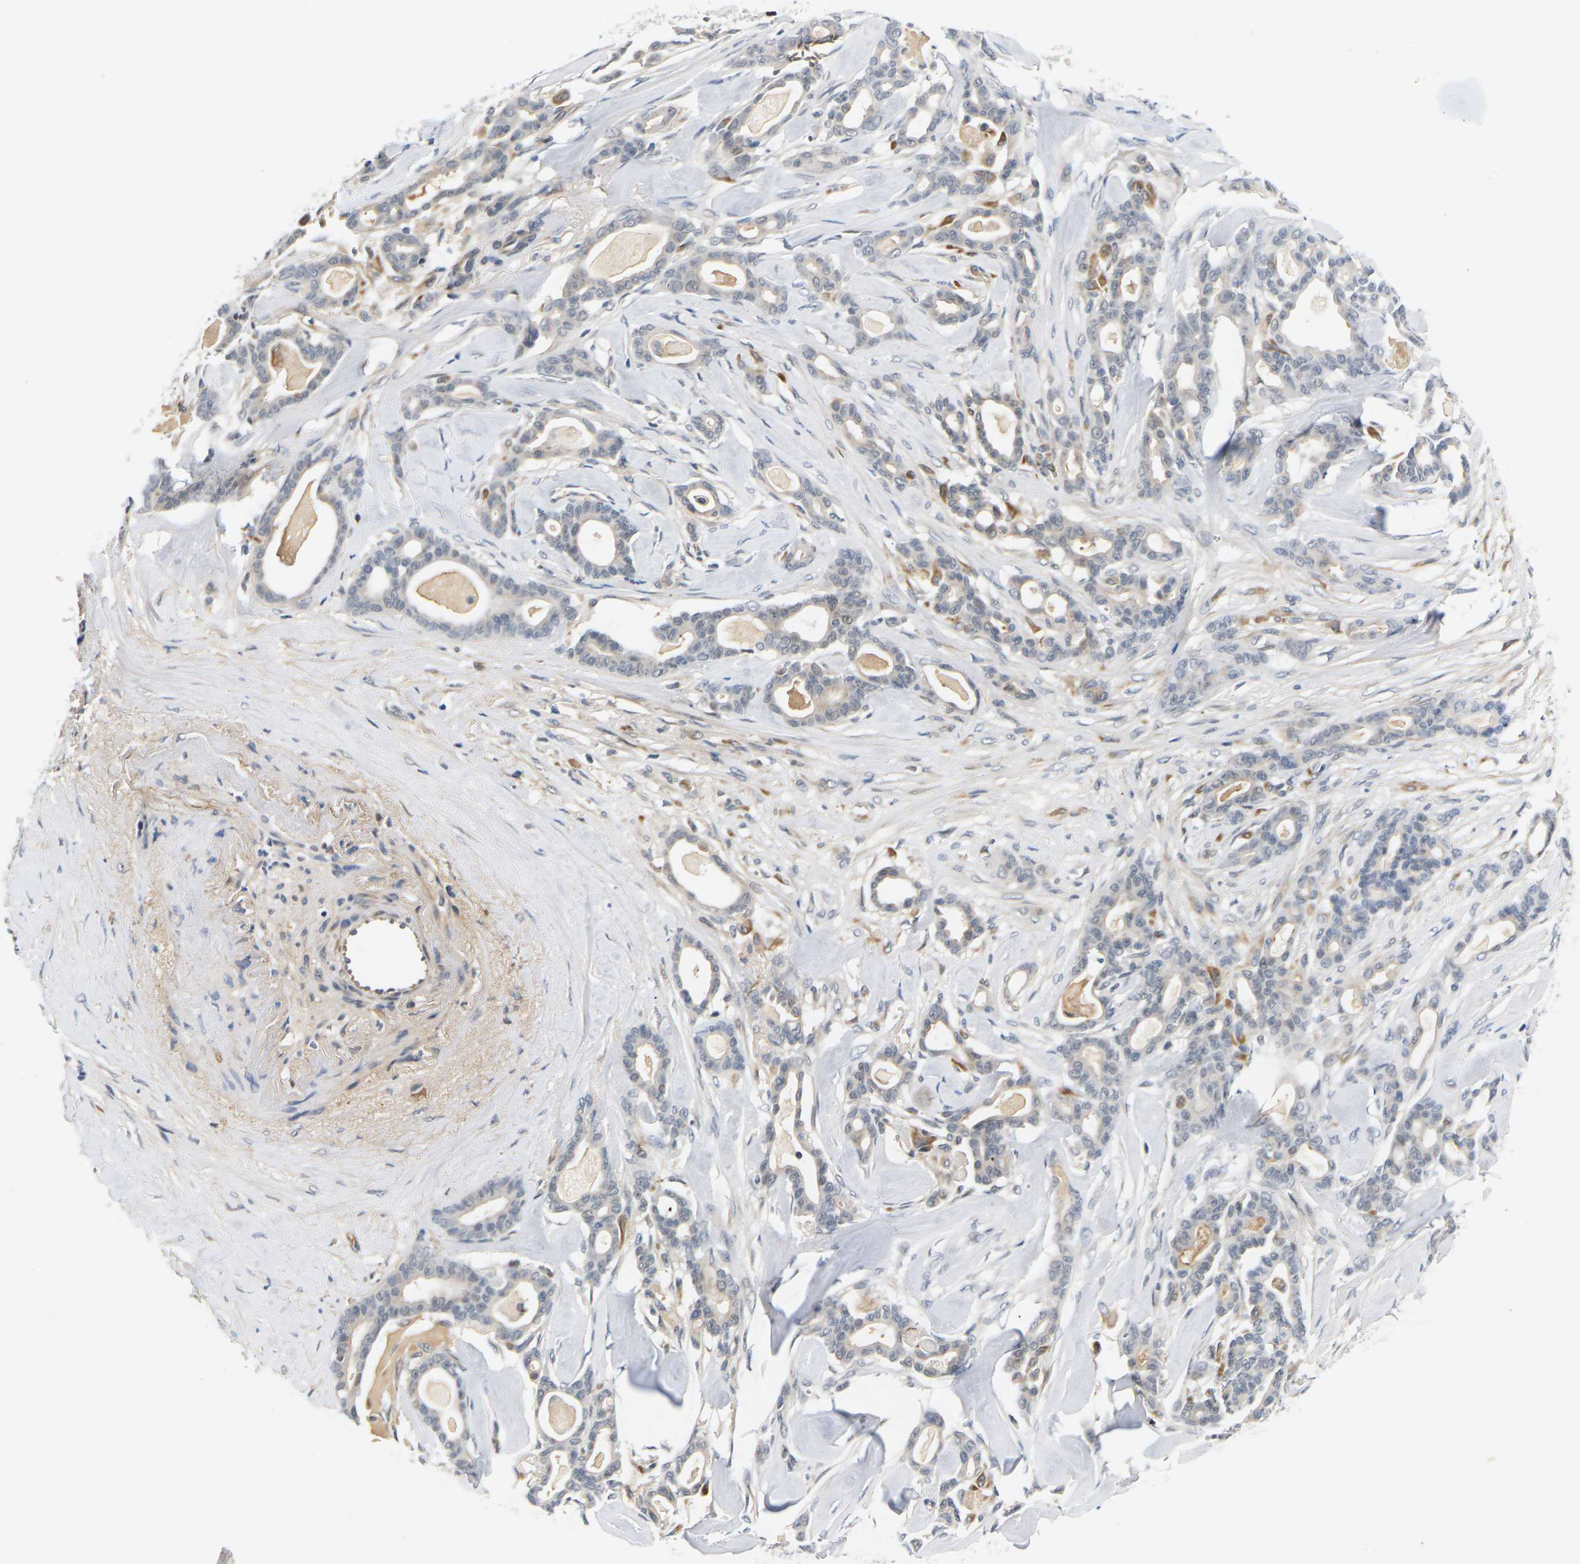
{"staining": {"intensity": "weak", "quantity": "<25%", "location": "nuclear"}, "tissue": "pancreatic cancer", "cell_type": "Tumor cells", "image_type": "cancer", "snomed": [{"axis": "morphology", "description": "Adenocarcinoma, NOS"}, {"axis": "topography", "description": "Pancreas"}], "caption": "Immunohistochemical staining of pancreatic cancer reveals no significant positivity in tumor cells. (DAB immunohistochemistry, high magnification).", "gene": "PKP2", "patient": {"sex": "male", "age": 63}}